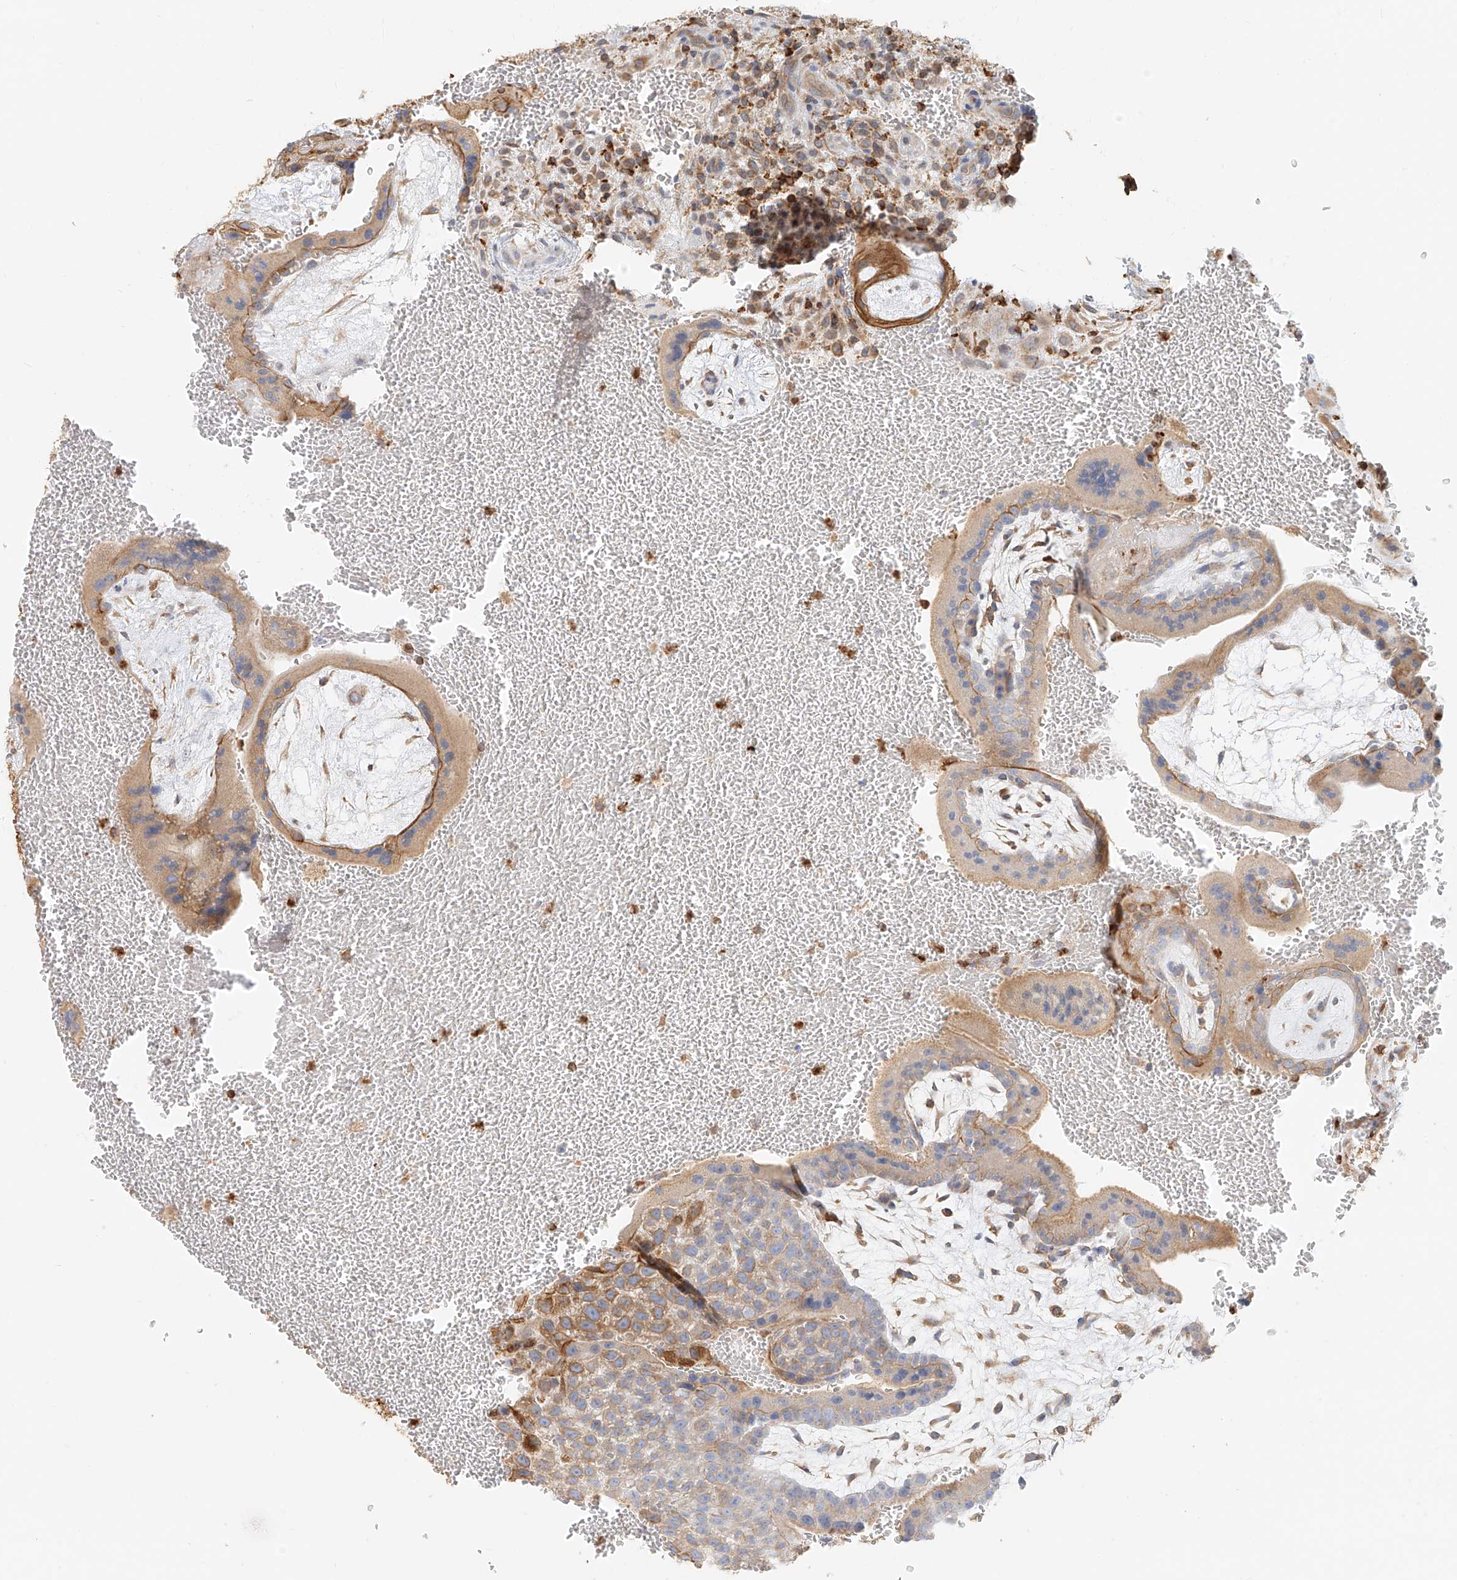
{"staining": {"intensity": "moderate", "quantity": "<25%", "location": "cytoplasmic/membranous"}, "tissue": "placenta", "cell_type": "Decidual cells", "image_type": "normal", "snomed": [{"axis": "morphology", "description": "Normal tissue, NOS"}, {"axis": "topography", "description": "Placenta"}], "caption": "An immunohistochemistry (IHC) photomicrograph of benign tissue is shown. Protein staining in brown highlights moderate cytoplasmic/membranous positivity in placenta within decidual cells.", "gene": "DHRS7", "patient": {"sex": "female", "age": 35}}